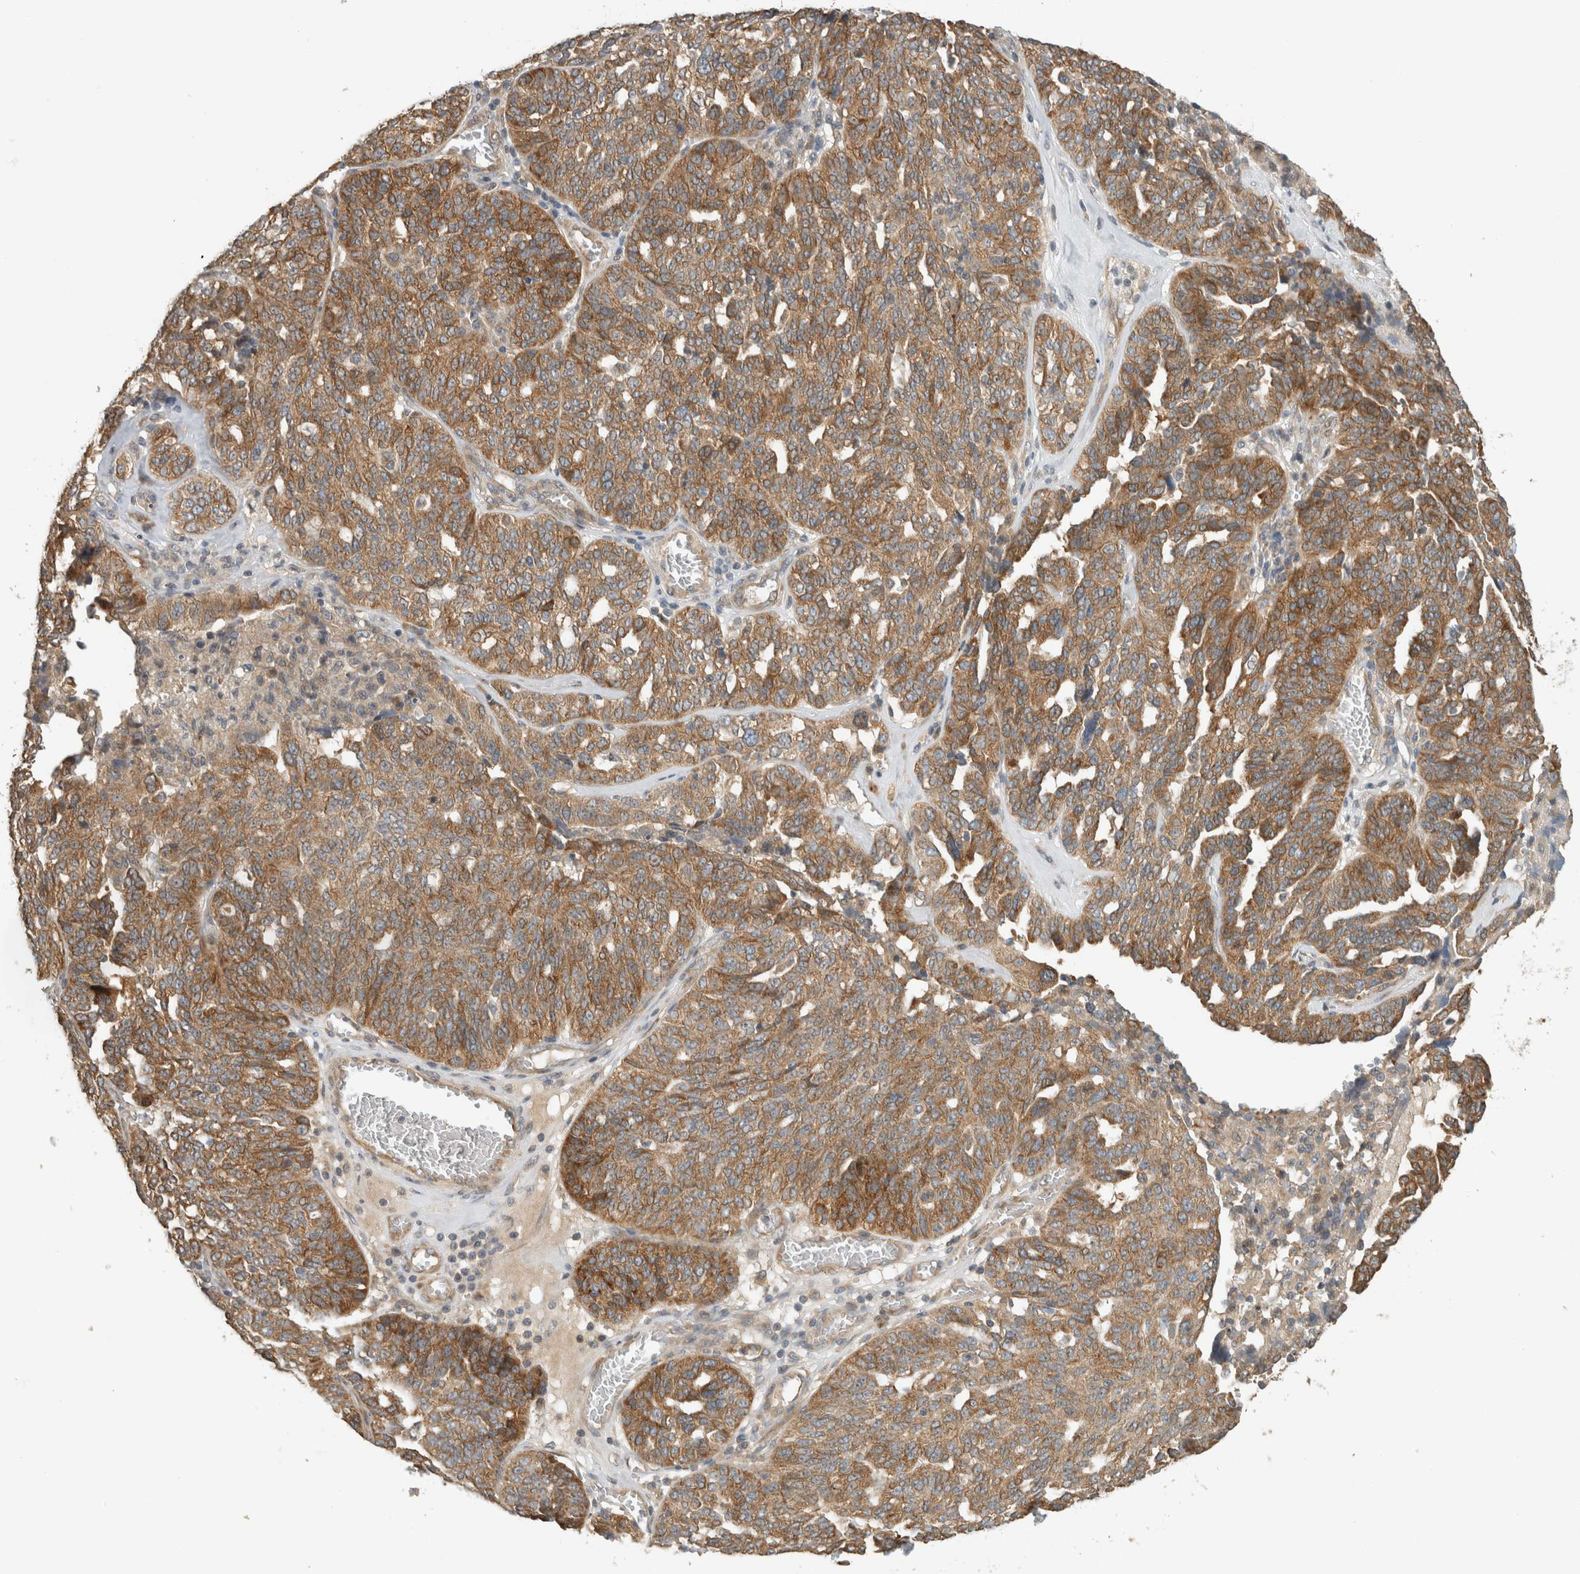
{"staining": {"intensity": "strong", "quantity": ">75%", "location": "cytoplasmic/membranous"}, "tissue": "ovarian cancer", "cell_type": "Tumor cells", "image_type": "cancer", "snomed": [{"axis": "morphology", "description": "Cystadenocarcinoma, serous, NOS"}, {"axis": "topography", "description": "Ovary"}], "caption": "Protein expression analysis of ovarian cancer (serous cystadenocarcinoma) displays strong cytoplasmic/membranous positivity in about >75% of tumor cells.", "gene": "PUM1", "patient": {"sex": "female", "age": 59}}